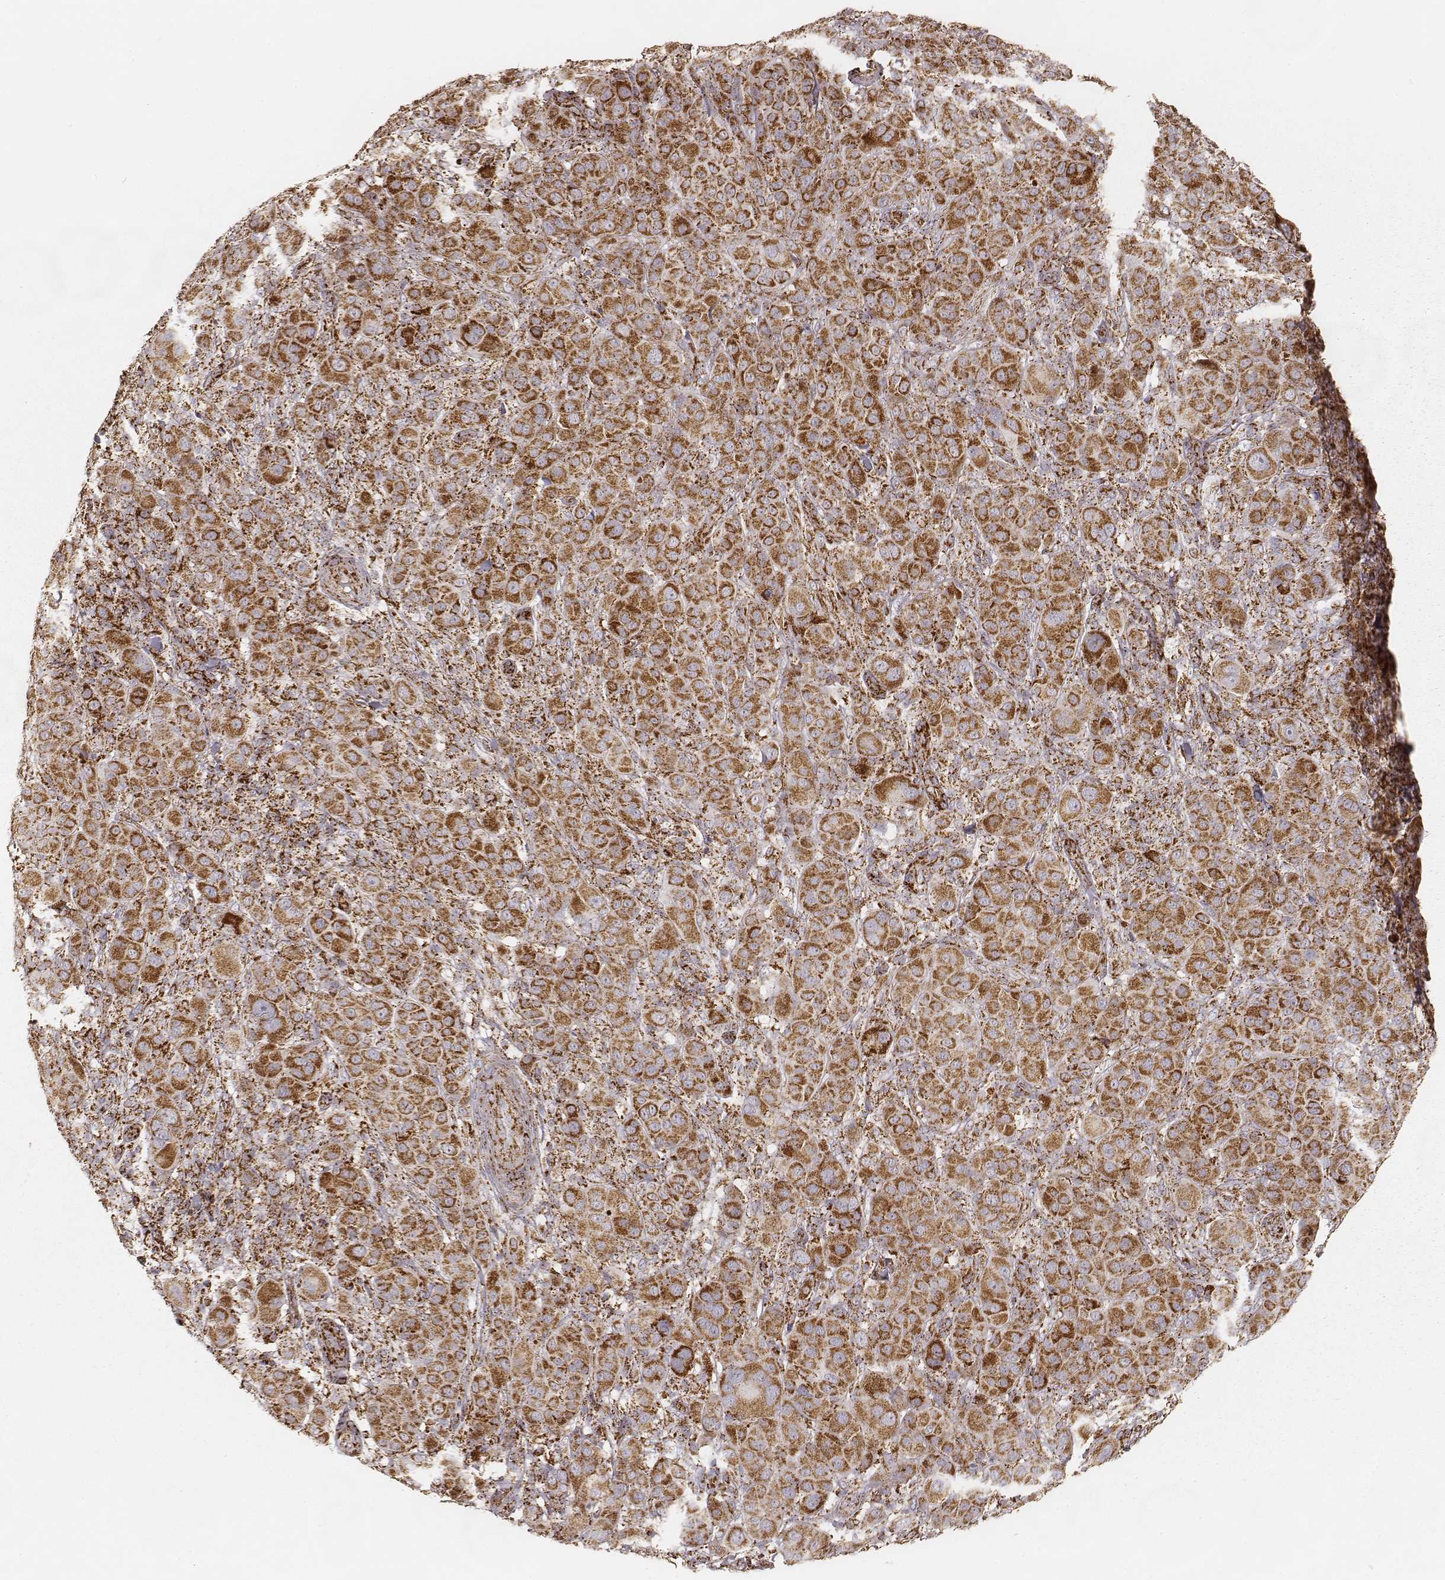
{"staining": {"intensity": "strong", "quantity": ">75%", "location": "cytoplasmic/membranous"}, "tissue": "melanoma", "cell_type": "Tumor cells", "image_type": "cancer", "snomed": [{"axis": "morphology", "description": "Malignant melanoma, NOS"}, {"axis": "topography", "description": "Skin"}], "caption": "Human melanoma stained with a brown dye exhibits strong cytoplasmic/membranous positive expression in approximately >75% of tumor cells.", "gene": "CS", "patient": {"sex": "female", "age": 87}}